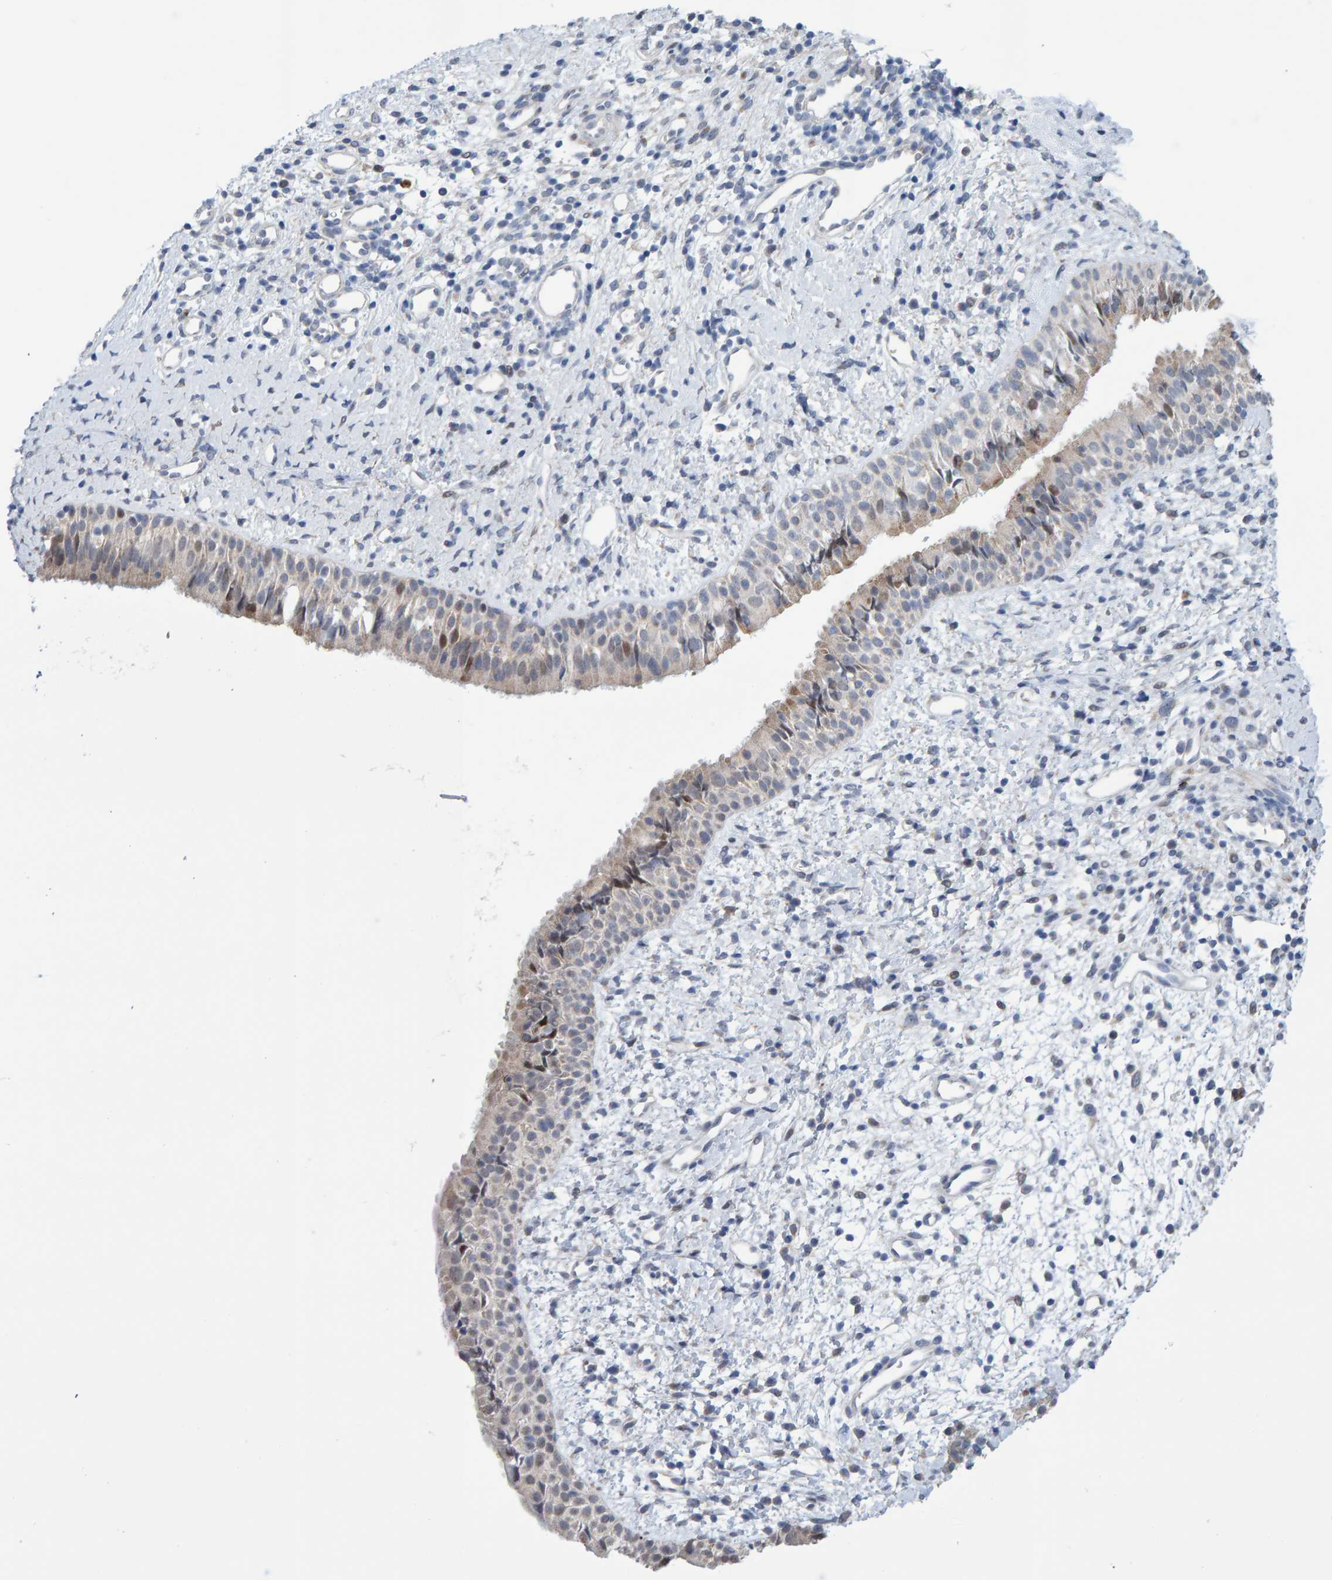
{"staining": {"intensity": "moderate", "quantity": "25%-75%", "location": "cytoplasmic/membranous"}, "tissue": "nasopharynx", "cell_type": "Respiratory epithelial cells", "image_type": "normal", "snomed": [{"axis": "morphology", "description": "Normal tissue, NOS"}, {"axis": "topography", "description": "Nasopharynx"}], "caption": "A brown stain shows moderate cytoplasmic/membranous staining of a protein in respiratory epithelial cells of benign human nasopharynx.", "gene": "USP43", "patient": {"sex": "male", "age": 22}}